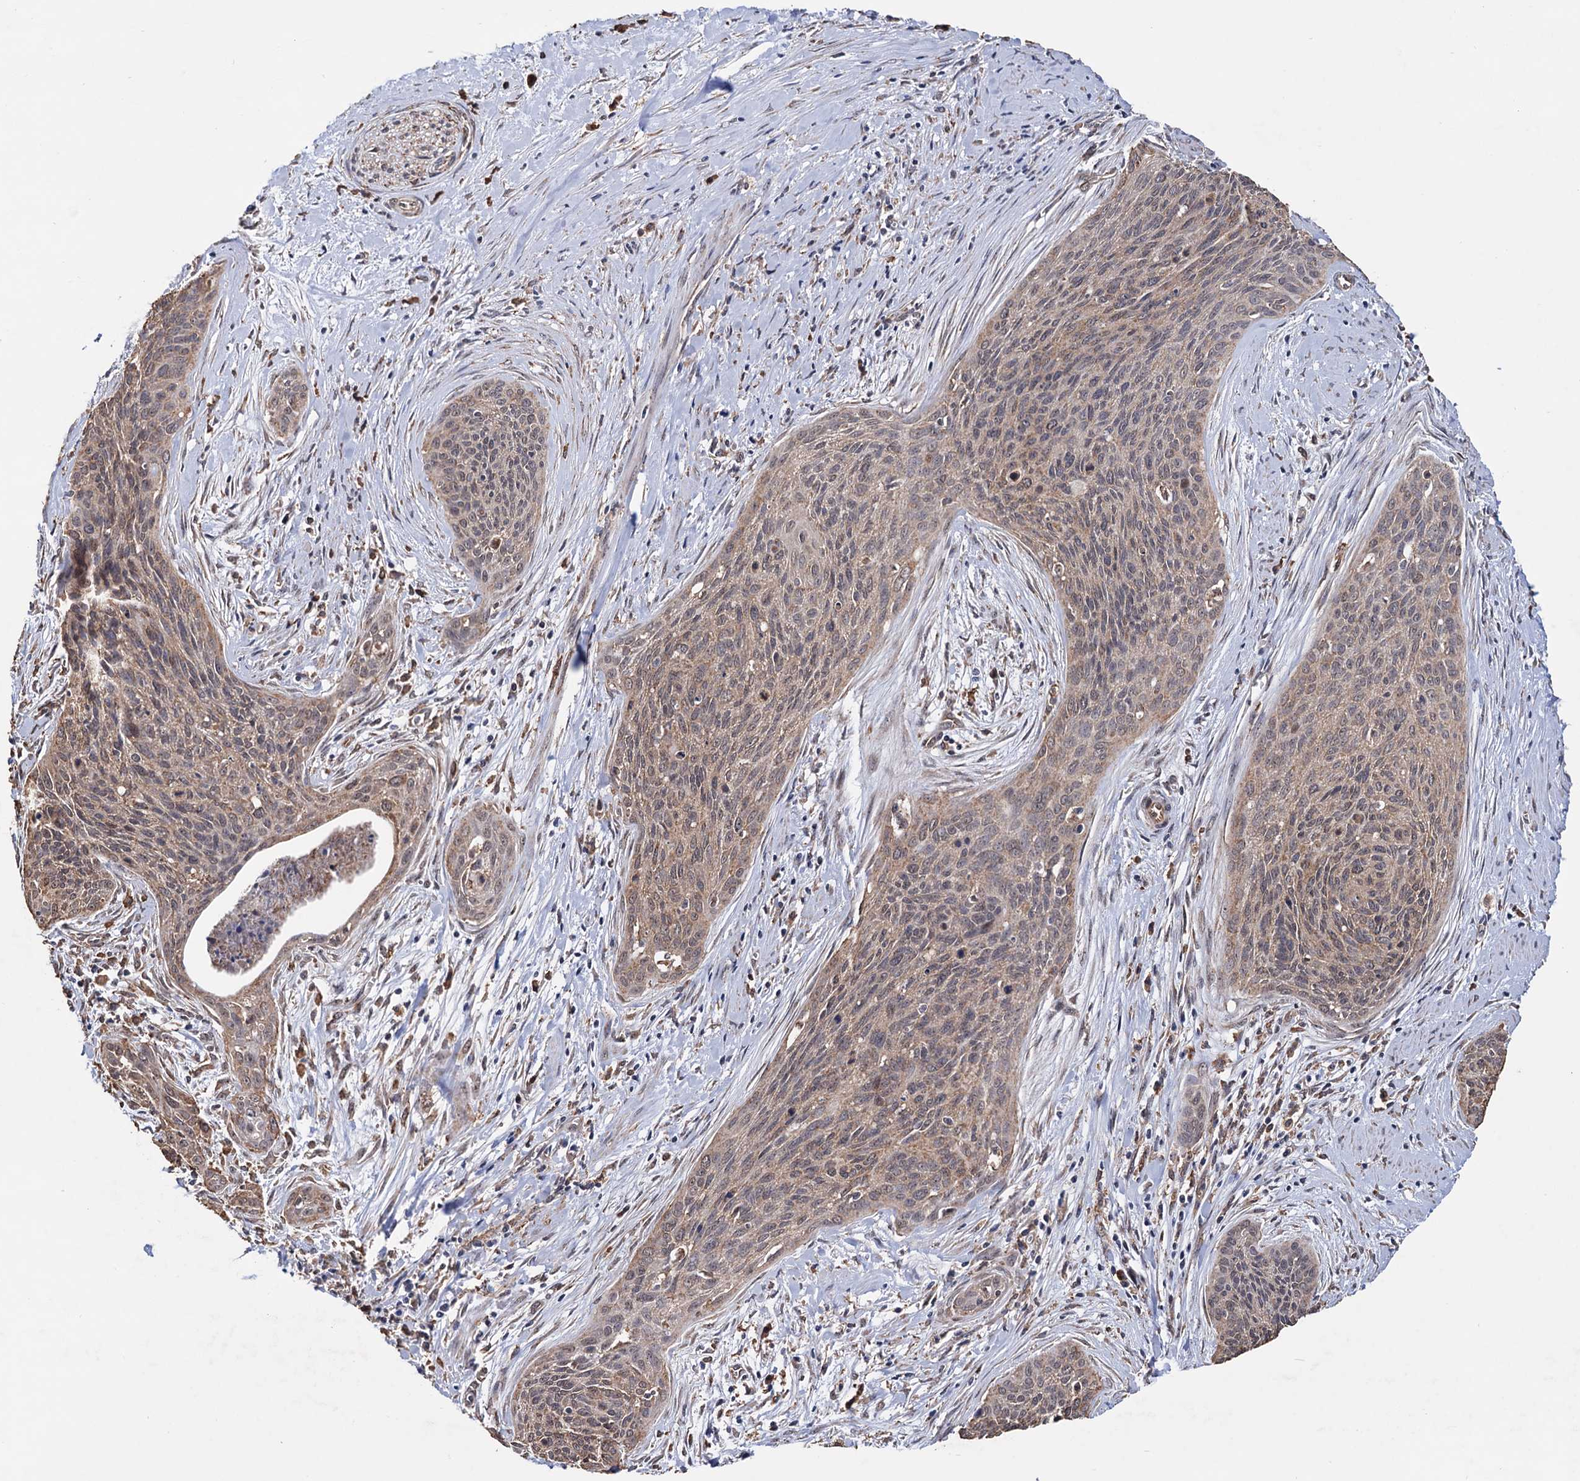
{"staining": {"intensity": "weak", "quantity": ">75%", "location": "cytoplasmic/membranous"}, "tissue": "cervical cancer", "cell_type": "Tumor cells", "image_type": "cancer", "snomed": [{"axis": "morphology", "description": "Squamous cell carcinoma, NOS"}, {"axis": "topography", "description": "Cervix"}], "caption": "Weak cytoplasmic/membranous protein positivity is identified in approximately >75% of tumor cells in cervical cancer (squamous cell carcinoma).", "gene": "TBC1D12", "patient": {"sex": "female", "age": 55}}